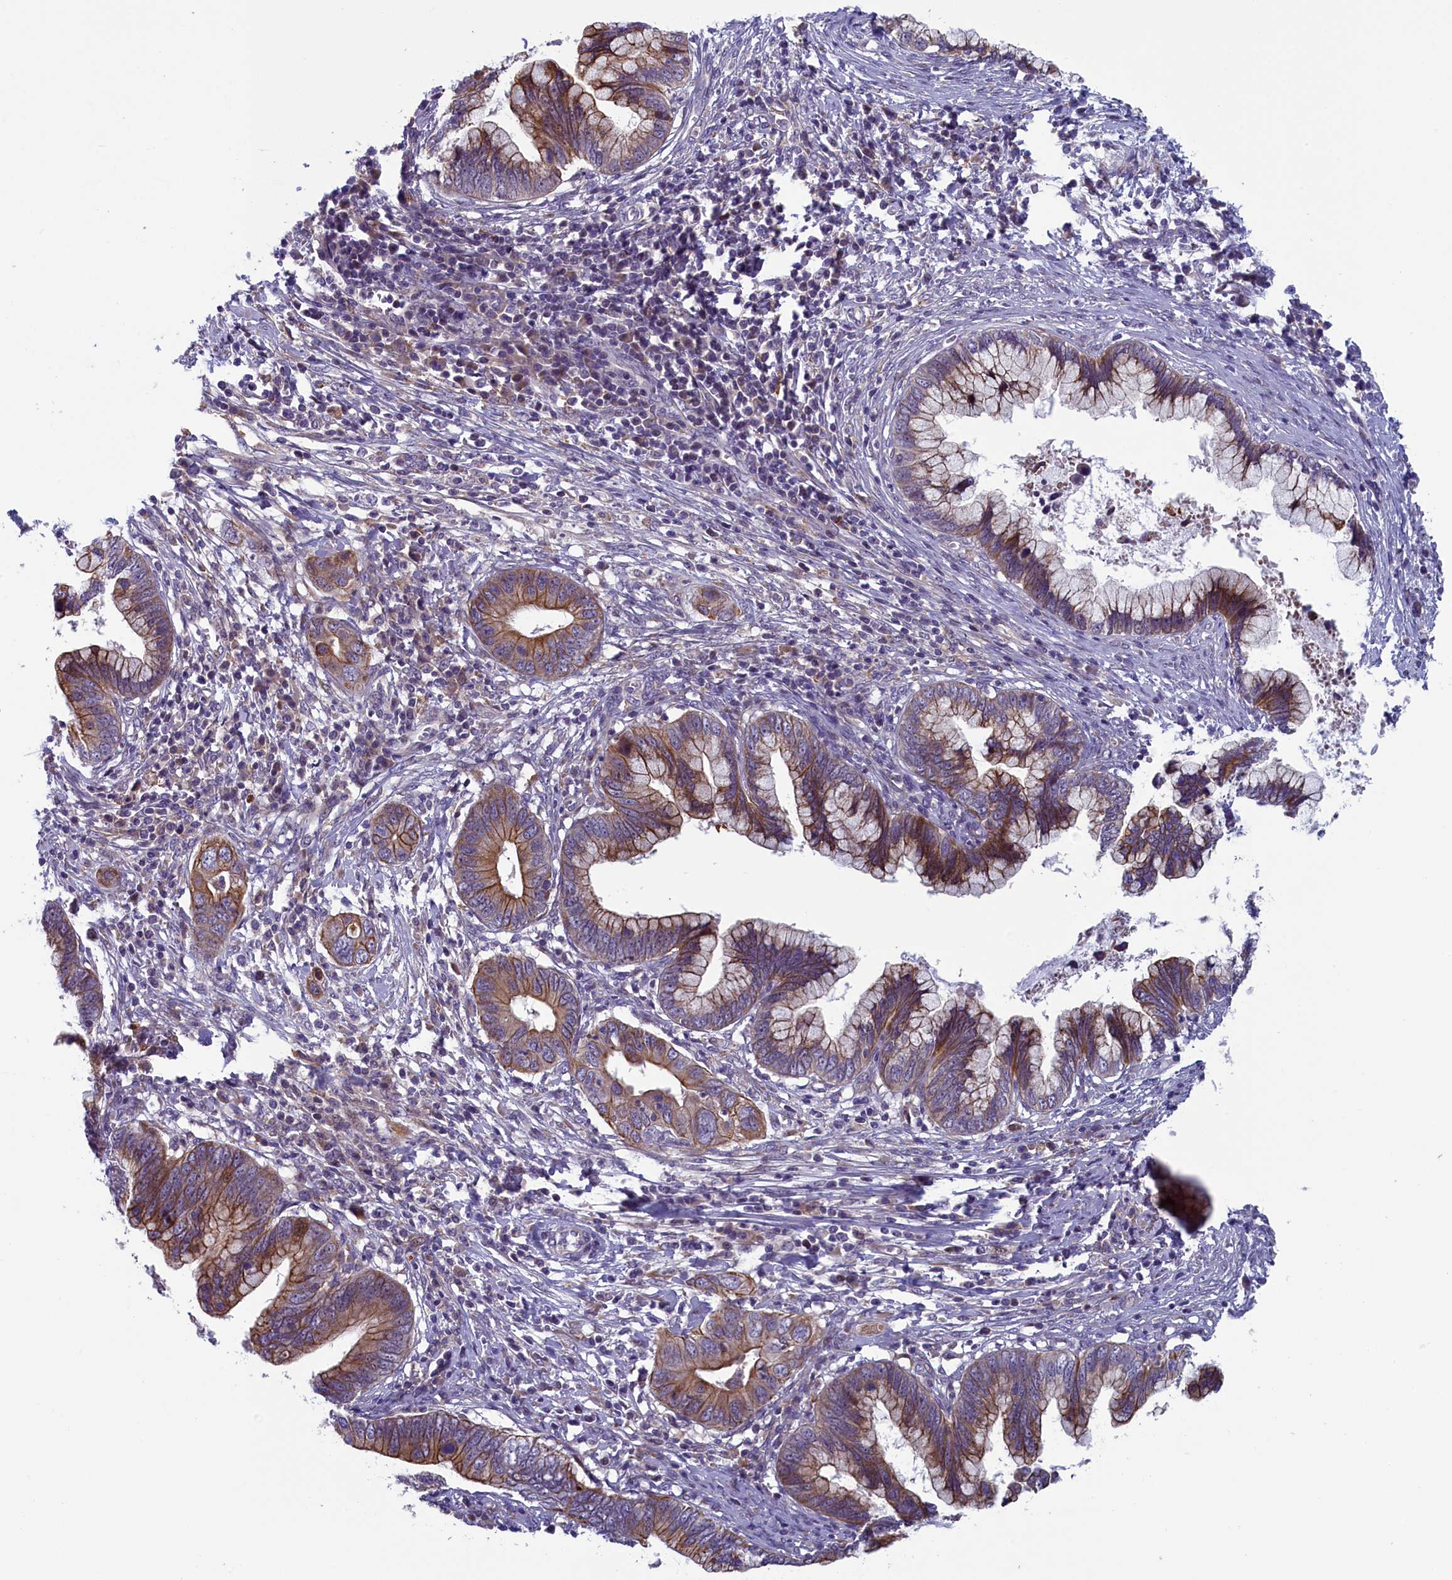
{"staining": {"intensity": "moderate", "quantity": ">75%", "location": "cytoplasmic/membranous"}, "tissue": "cervical cancer", "cell_type": "Tumor cells", "image_type": "cancer", "snomed": [{"axis": "morphology", "description": "Adenocarcinoma, NOS"}, {"axis": "topography", "description": "Cervix"}], "caption": "This photomicrograph displays cervical adenocarcinoma stained with immunohistochemistry (IHC) to label a protein in brown. The cytoplasmic/membranous of tumor cells show moderate positivity for the protein. Nuclei are counter-stained blue.", "gene": "ANKRD39", "patient": {"sex": "female", "age": 44}}